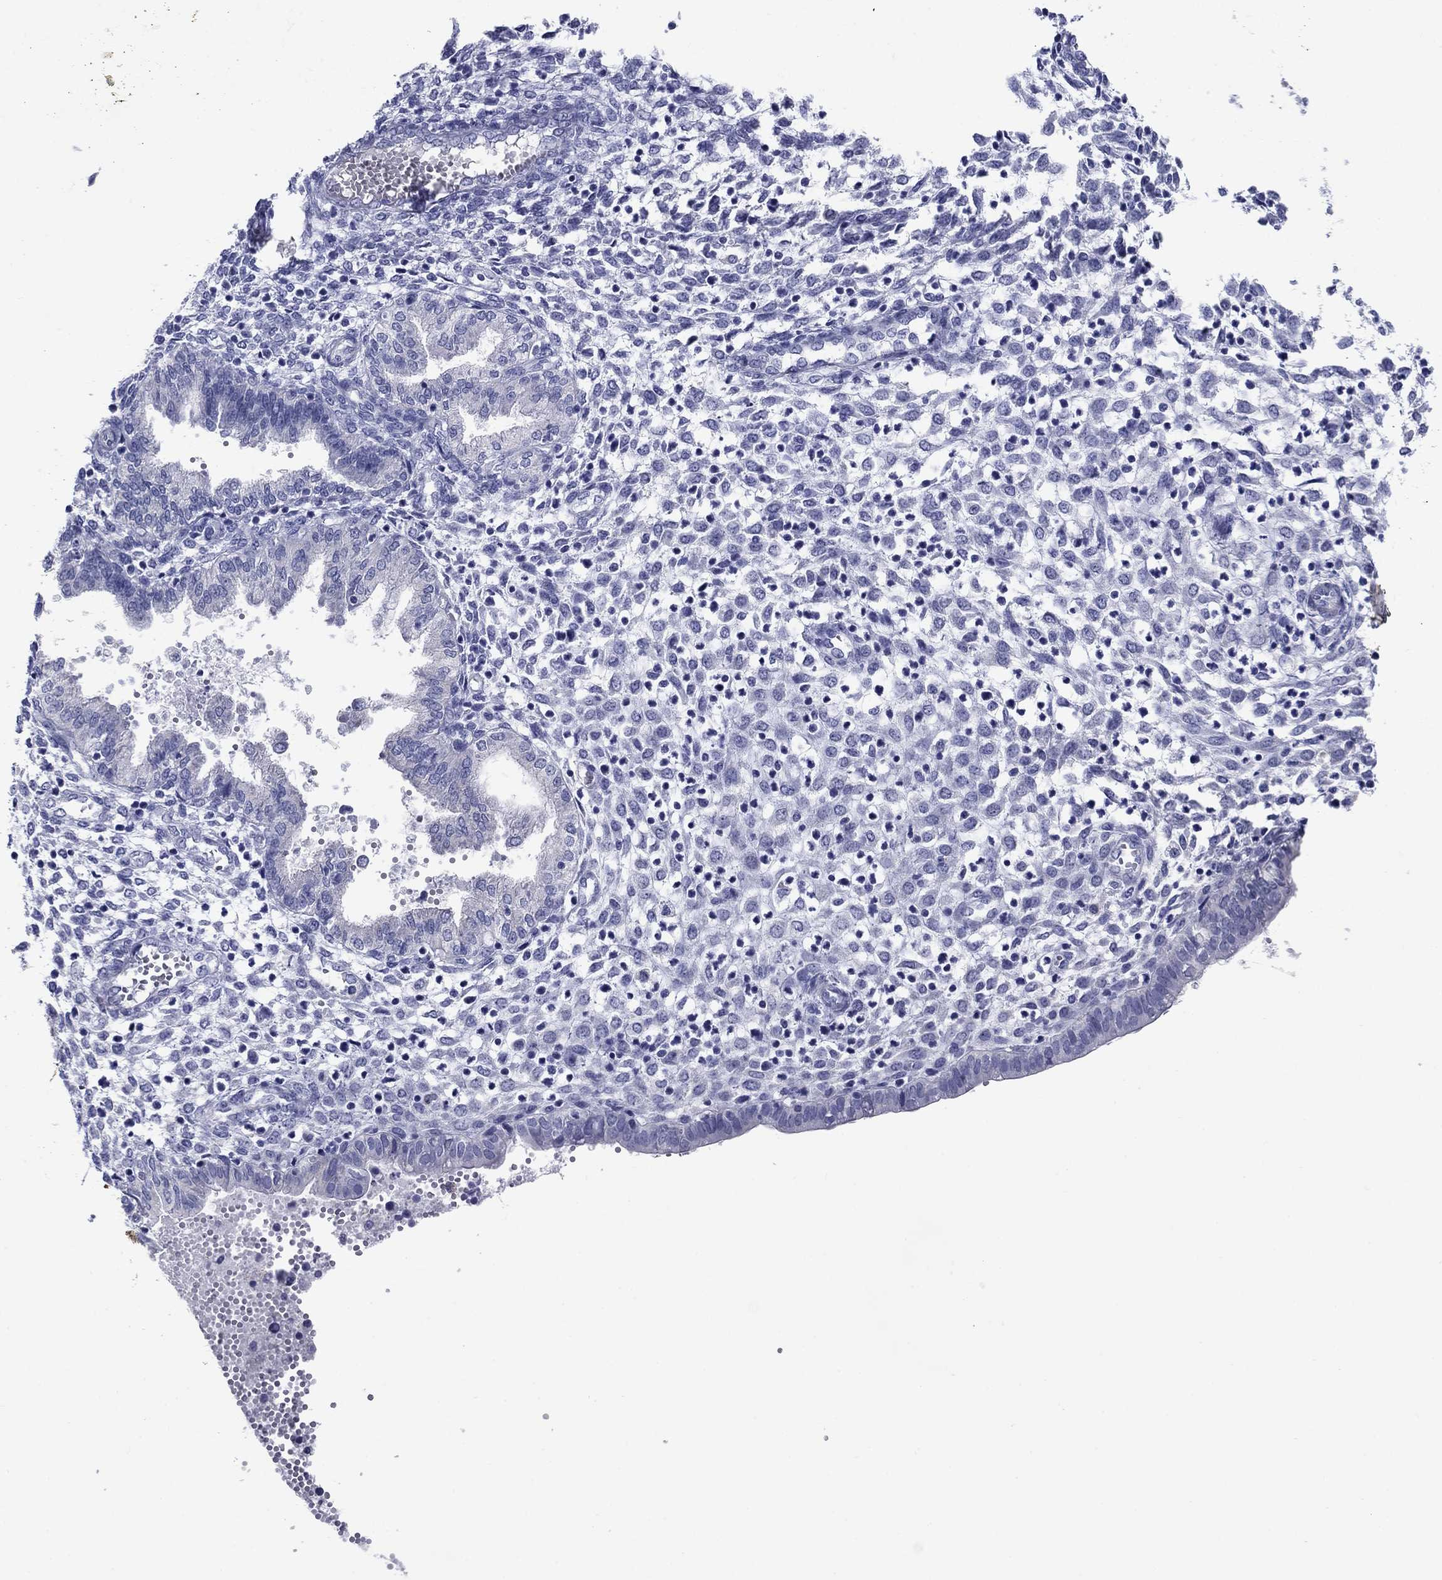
{"staining": {"intensity": "negative", "quantity": "none", "location": "none"}, "tissue": "endometrium", "cell_type": "Cells in endometrial stroma", "image_type": "normal", "snomed": [{"axis": "morphology", "description": "Normal tissue, NOS"}, {"axis": "topography", "description": "Endometrium"}], "caption": "Cells in endometrial stroma show no significant staining in unremarkable endometrium. Nuclei are stained in blue.", "gene": "PRKCG", "patient": {"sex": "female", "age": 43}}